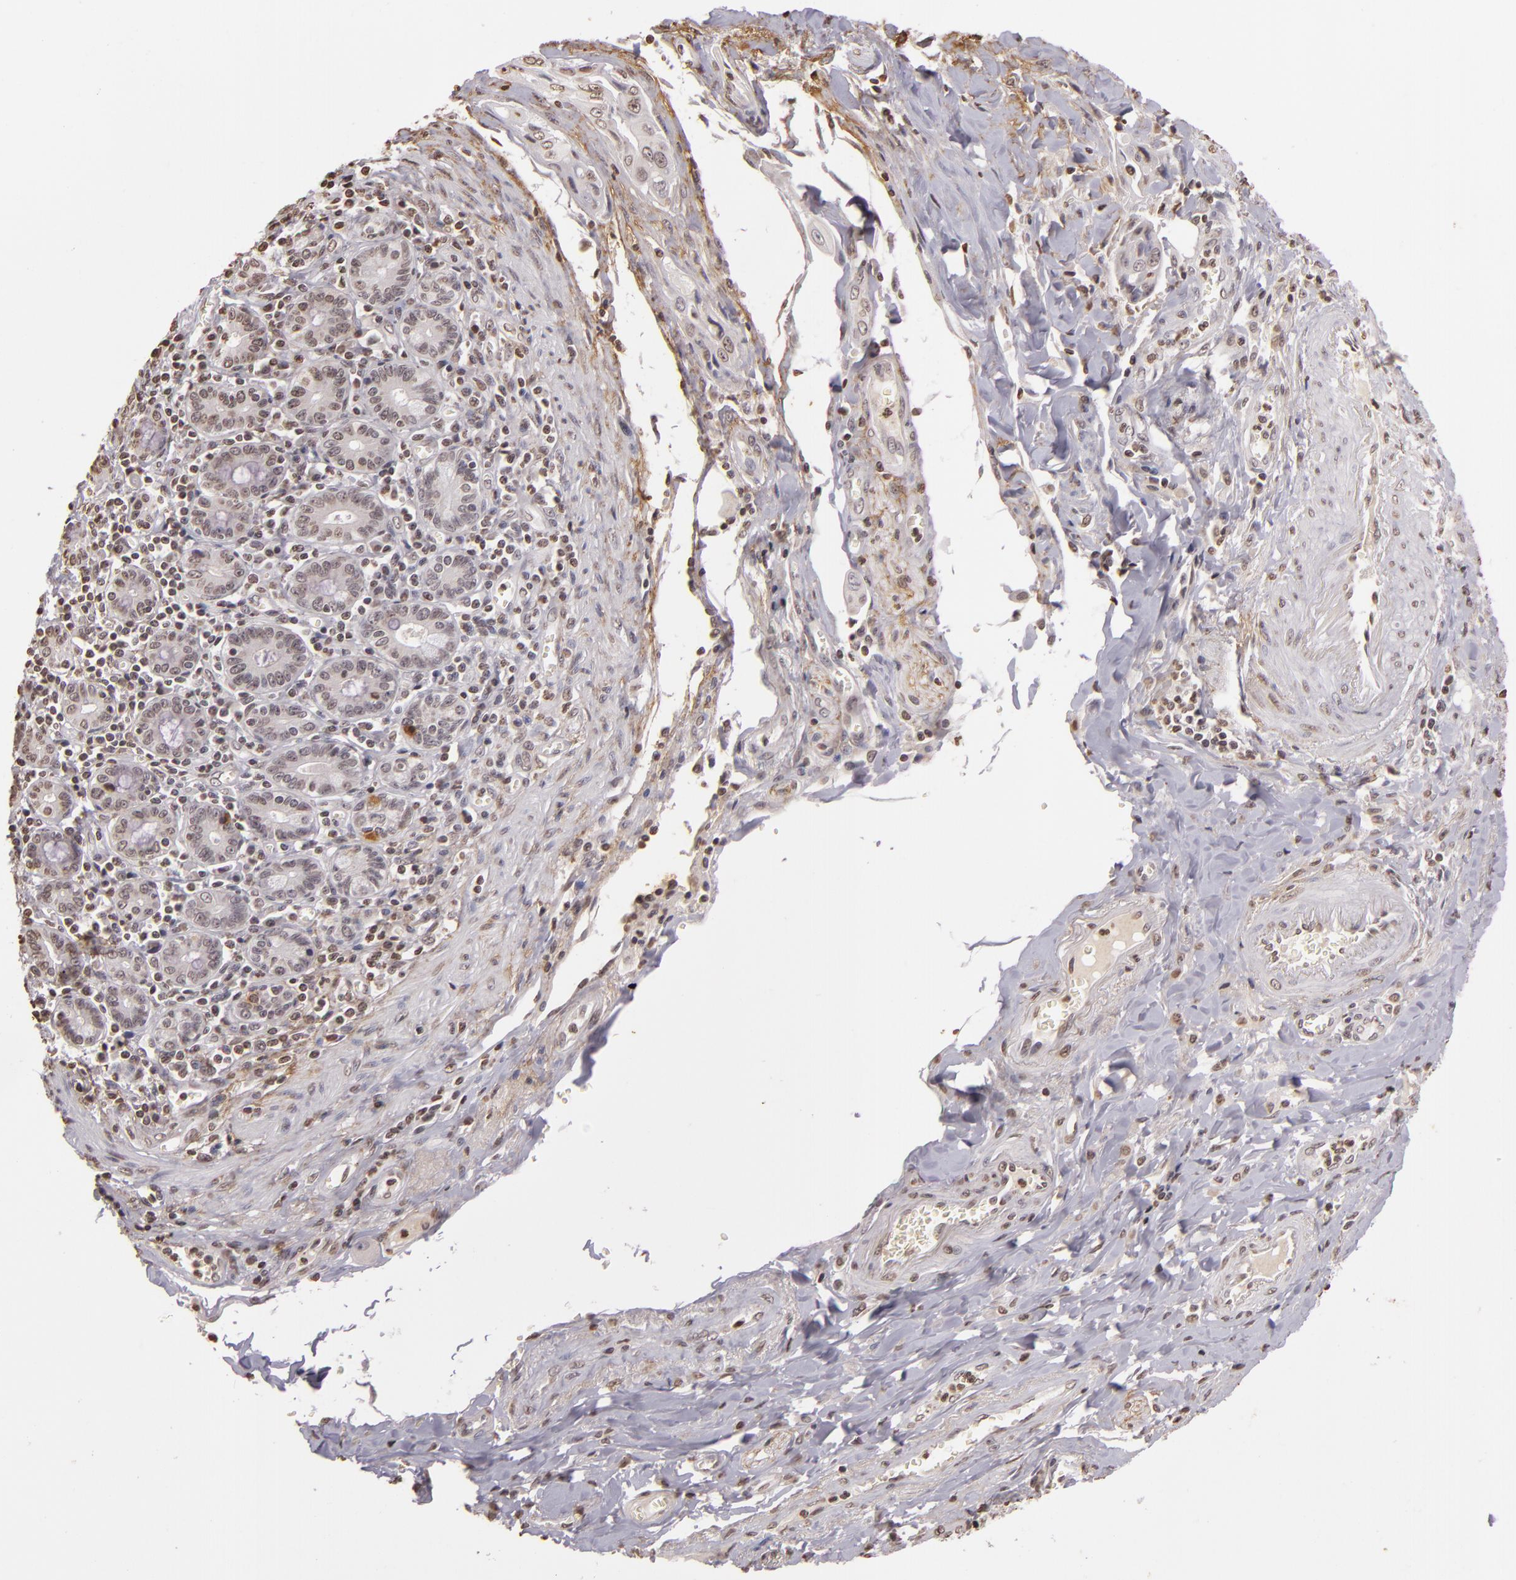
{"staining": {"intensity": "weak", "quantity": "25%-75%", "location": "nuclear"}, "tissue": "pancreatic cancer", "cell_type": "Tumor cells", "image_type": "cancer", "snomed": [{"axis": "morphology", "description": "Adenocarcinoma, NOS"}, {"axis": "topography", "description": "Pancreas"}], "caption": "Pancreatic adenocarcinoma stained with DAB immunohistochemistry (IHC) exhibits low levels of weak nuclear positivity in approximately 25%-75% of tumor cells.", "gene": "THRB", "patient": {"sex": "male", "age": 77}}